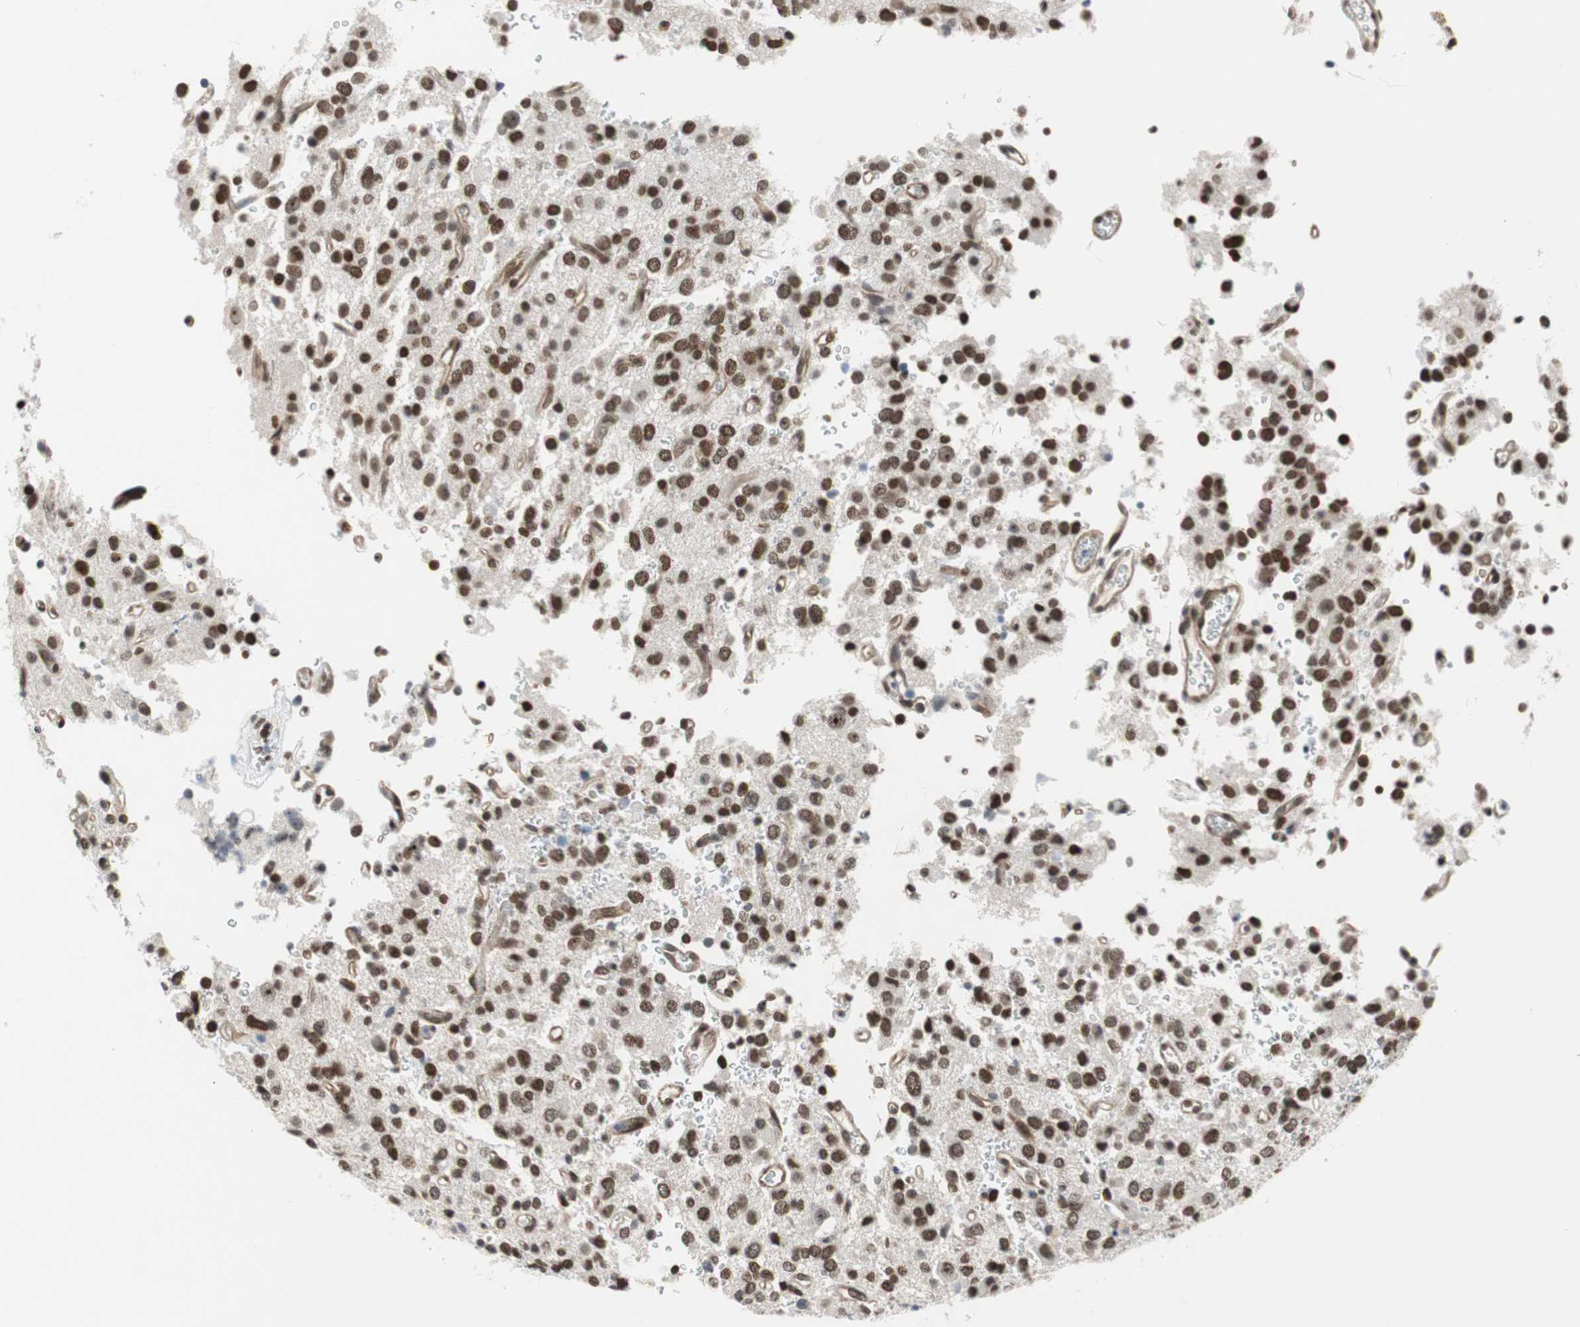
{"staining": {"intensity": "strong", "quantity": ">75%", "location": "nuclear"}, "tissue": "glioma", "cell_type": "Tumor cells", "image_type": "cancer", "snomed": [{"axis": "morphology", "description": "Glioma, malignant, High grade"}, {"axis": "topography", "description": "Brain"}], "caption": "Glioma stained with DAB immunohistochemistry (IHC) reveals high levels of strong nuclear expression in about >75% of tumor cells. Nuclei are stained in blue.", "gene": "ZNF512B", "patient": {"sex": "male", "age": 47}}